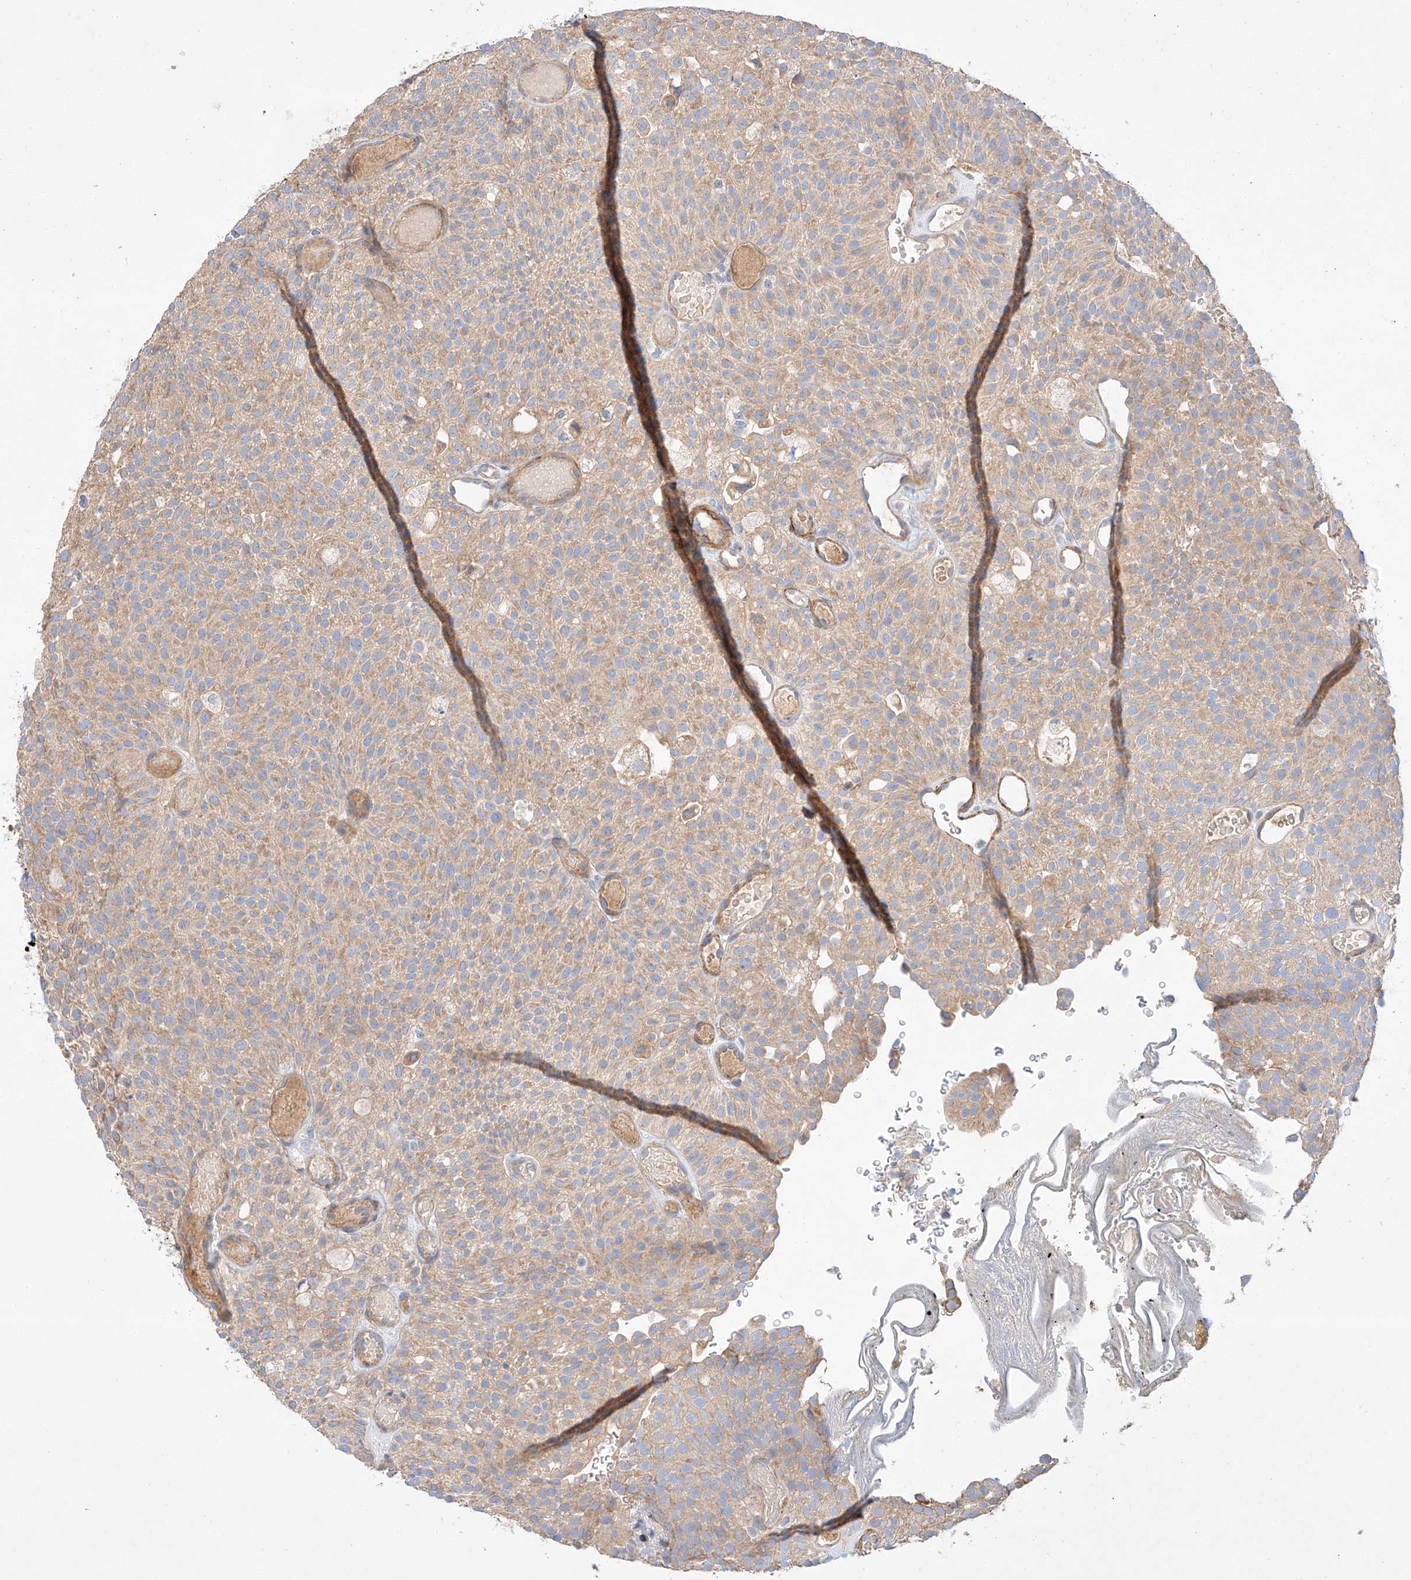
{"staining": {"intensity": "moderate", "quantity": ">75%", "location": "cytoplasmic/membranous"}, "tissue": "urothelial cancer", "cell_type": "Tumor cells", "image_type": "cancer", "snomed": [{"axis": "morphology", "description": "Urothelial carcinoma, Low grade"}, {"axis": "topography", "description": "Urinary bladder"}], "caption": "Moderate cytoplasmic/membranous protein positivity is identified in approximately >75% of tumor cells in urothelial cancer. (DAB = brown stain, brightfield microscopy at high magnification).", "gene": "C6orf118", "patient": {"sex": "male", "age": 78}}